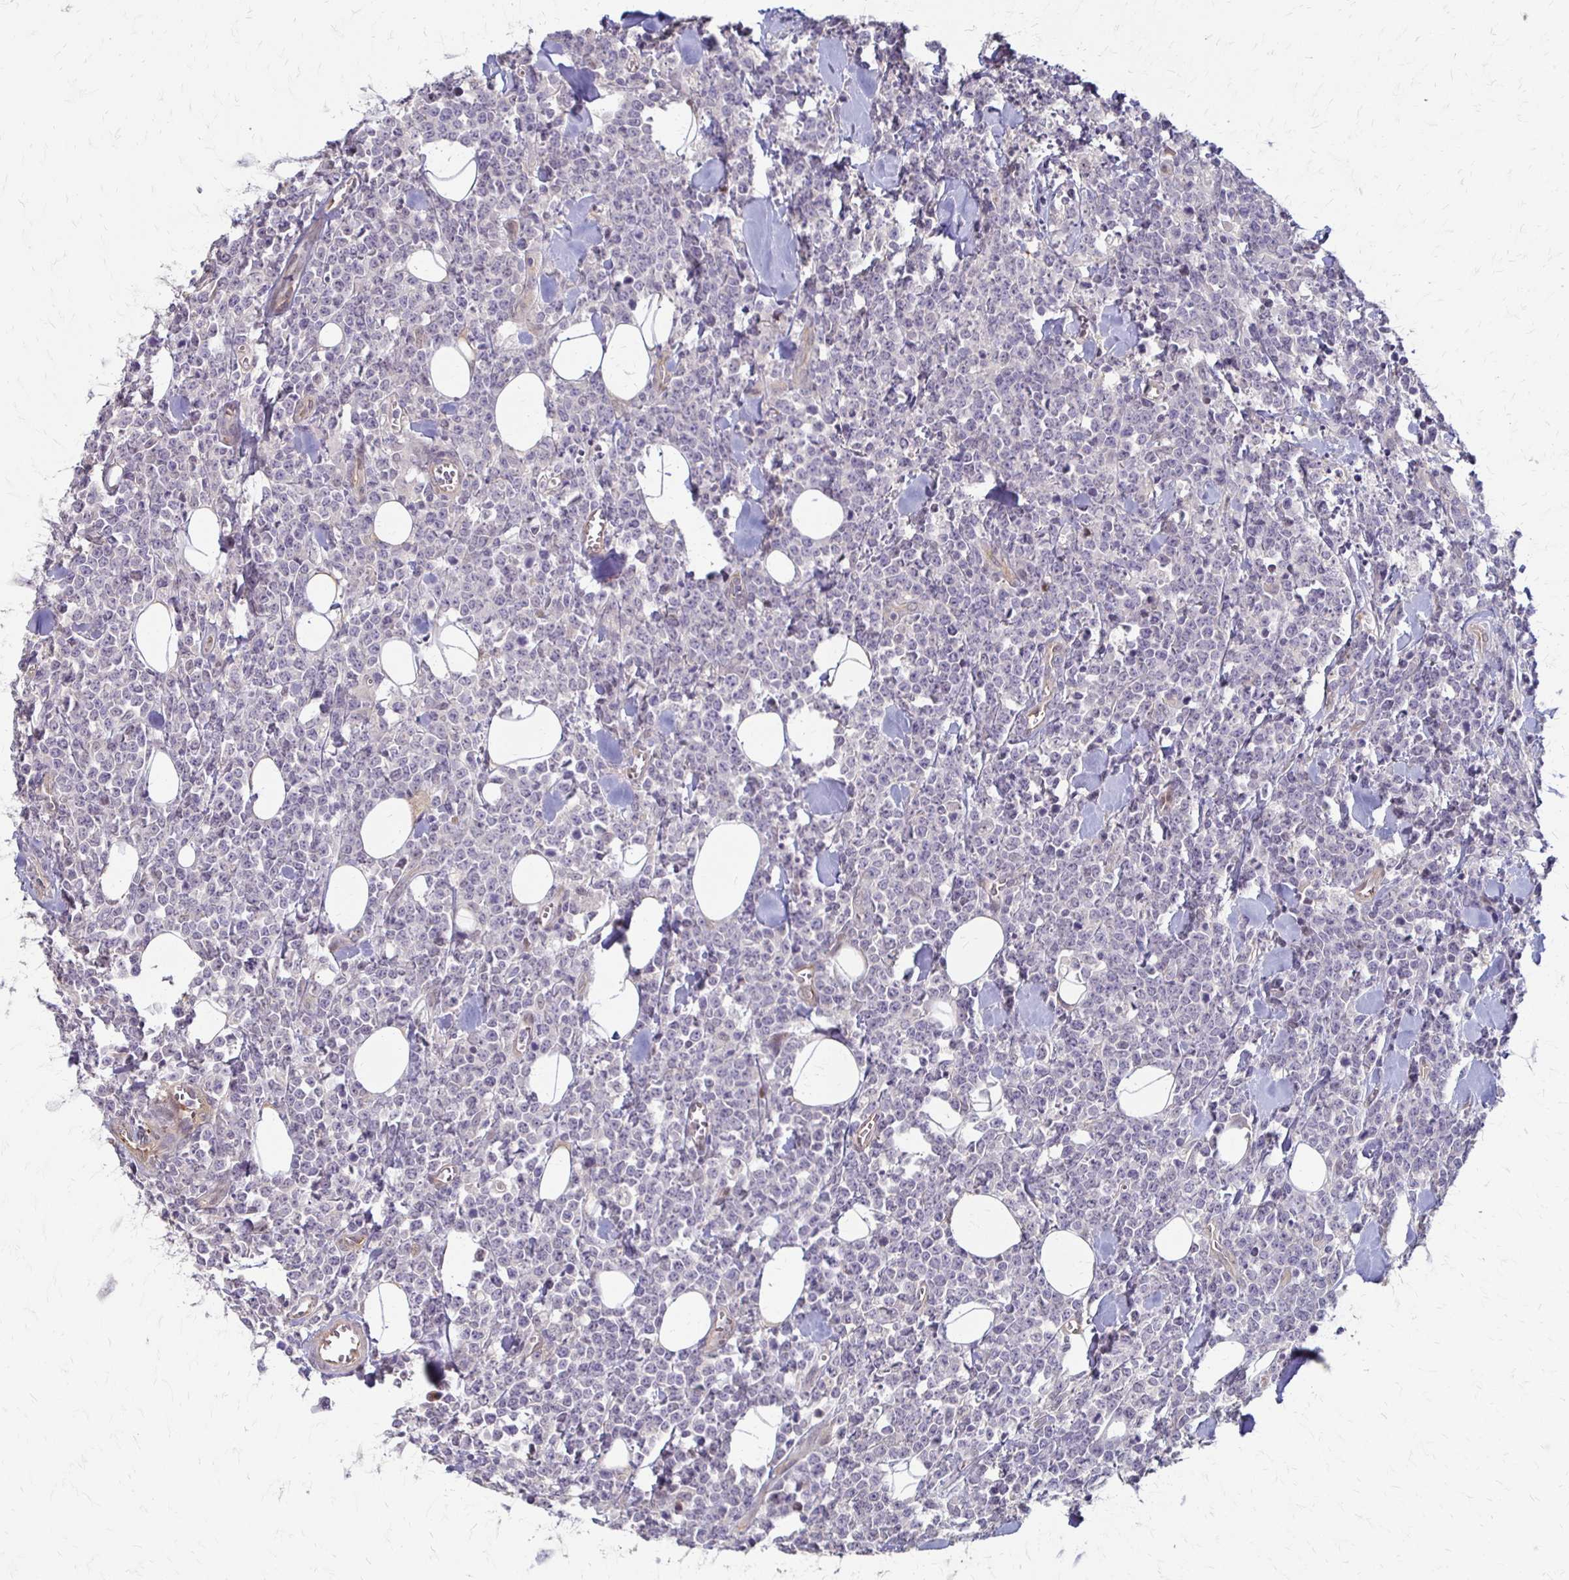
{"staining": {"intensity": "negative", "quantity": "none", "location": "none"}, "tissue": "lymphoma", "cell_type": "Tumor cells", "image_type": "cancer", "snomed": [{"axis": "morphology", "description": "Malignant lymphoma, non-Hodgkin's type, High grade"}, {"axis": "topography", "description": "Small intestine"}], "caption": "Protein analysis of malignant lymphoma, non-Hodgkin's type (high-grade) exhibits no significant positivity in tumor cells.", "gene": "CFL2", "patient": {"sex": "female", "age": 56}}